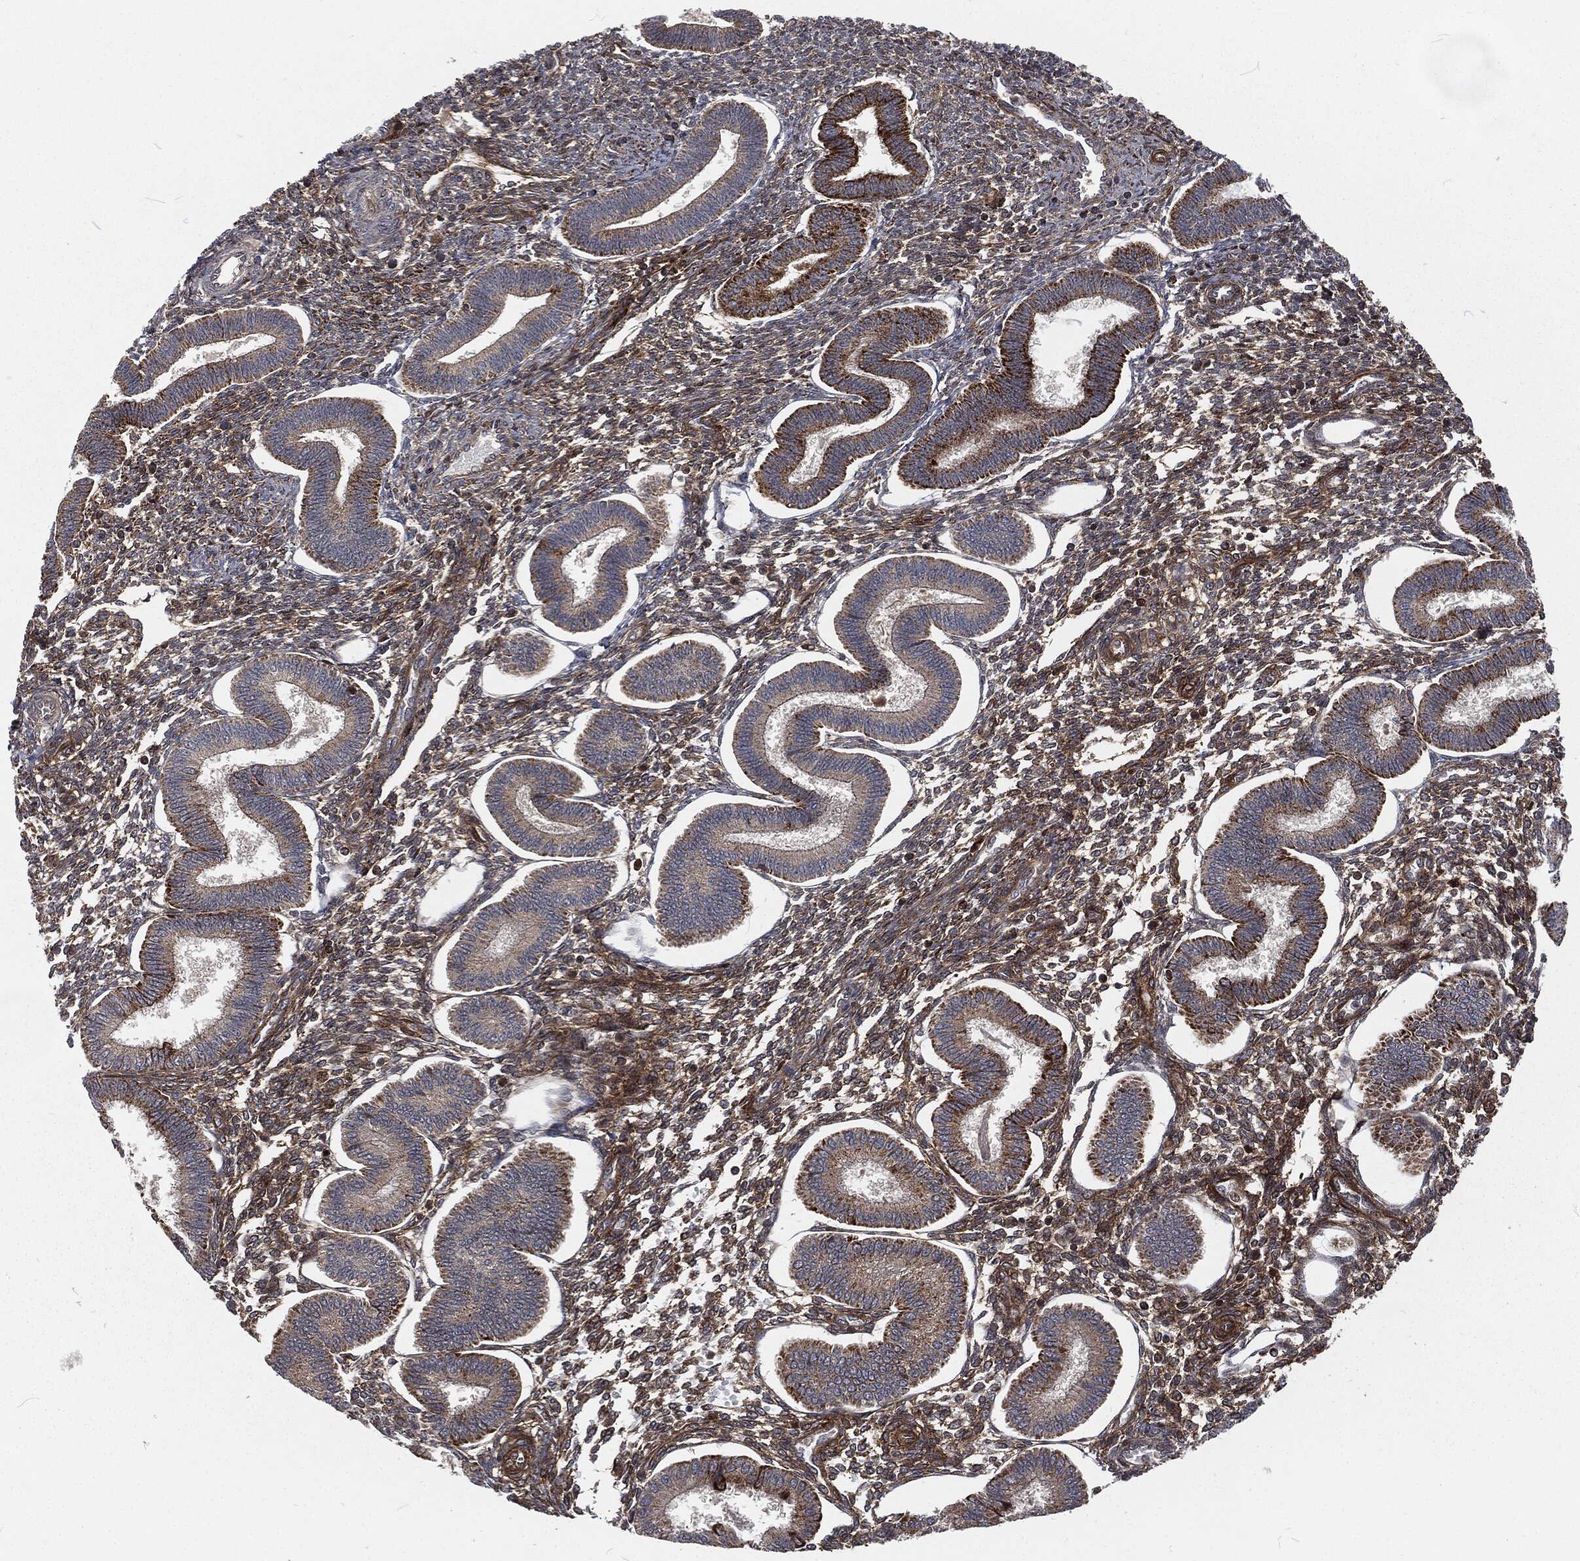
{"staining": {"intensity": "strong", "quantity": "25%-75%", "location": "cytoplasmic/membranous"}, "tissue": "endometrium", "cell_type": "Cells in endometrial stroma", "image_type": "normal", "snomed": [{"axis": "morphology", "description": "Normal tissue, NOS"}, {"axis": "topography", "description": "Endometrium"}], "caption": "A brown stain highlights strong cytoplasmic/membranous positivity of a protein in cells in endometrial stroma of unremarkable endometrium.", "gene": "RFTN1", "patient": {"sex": "female", "age": 43}}